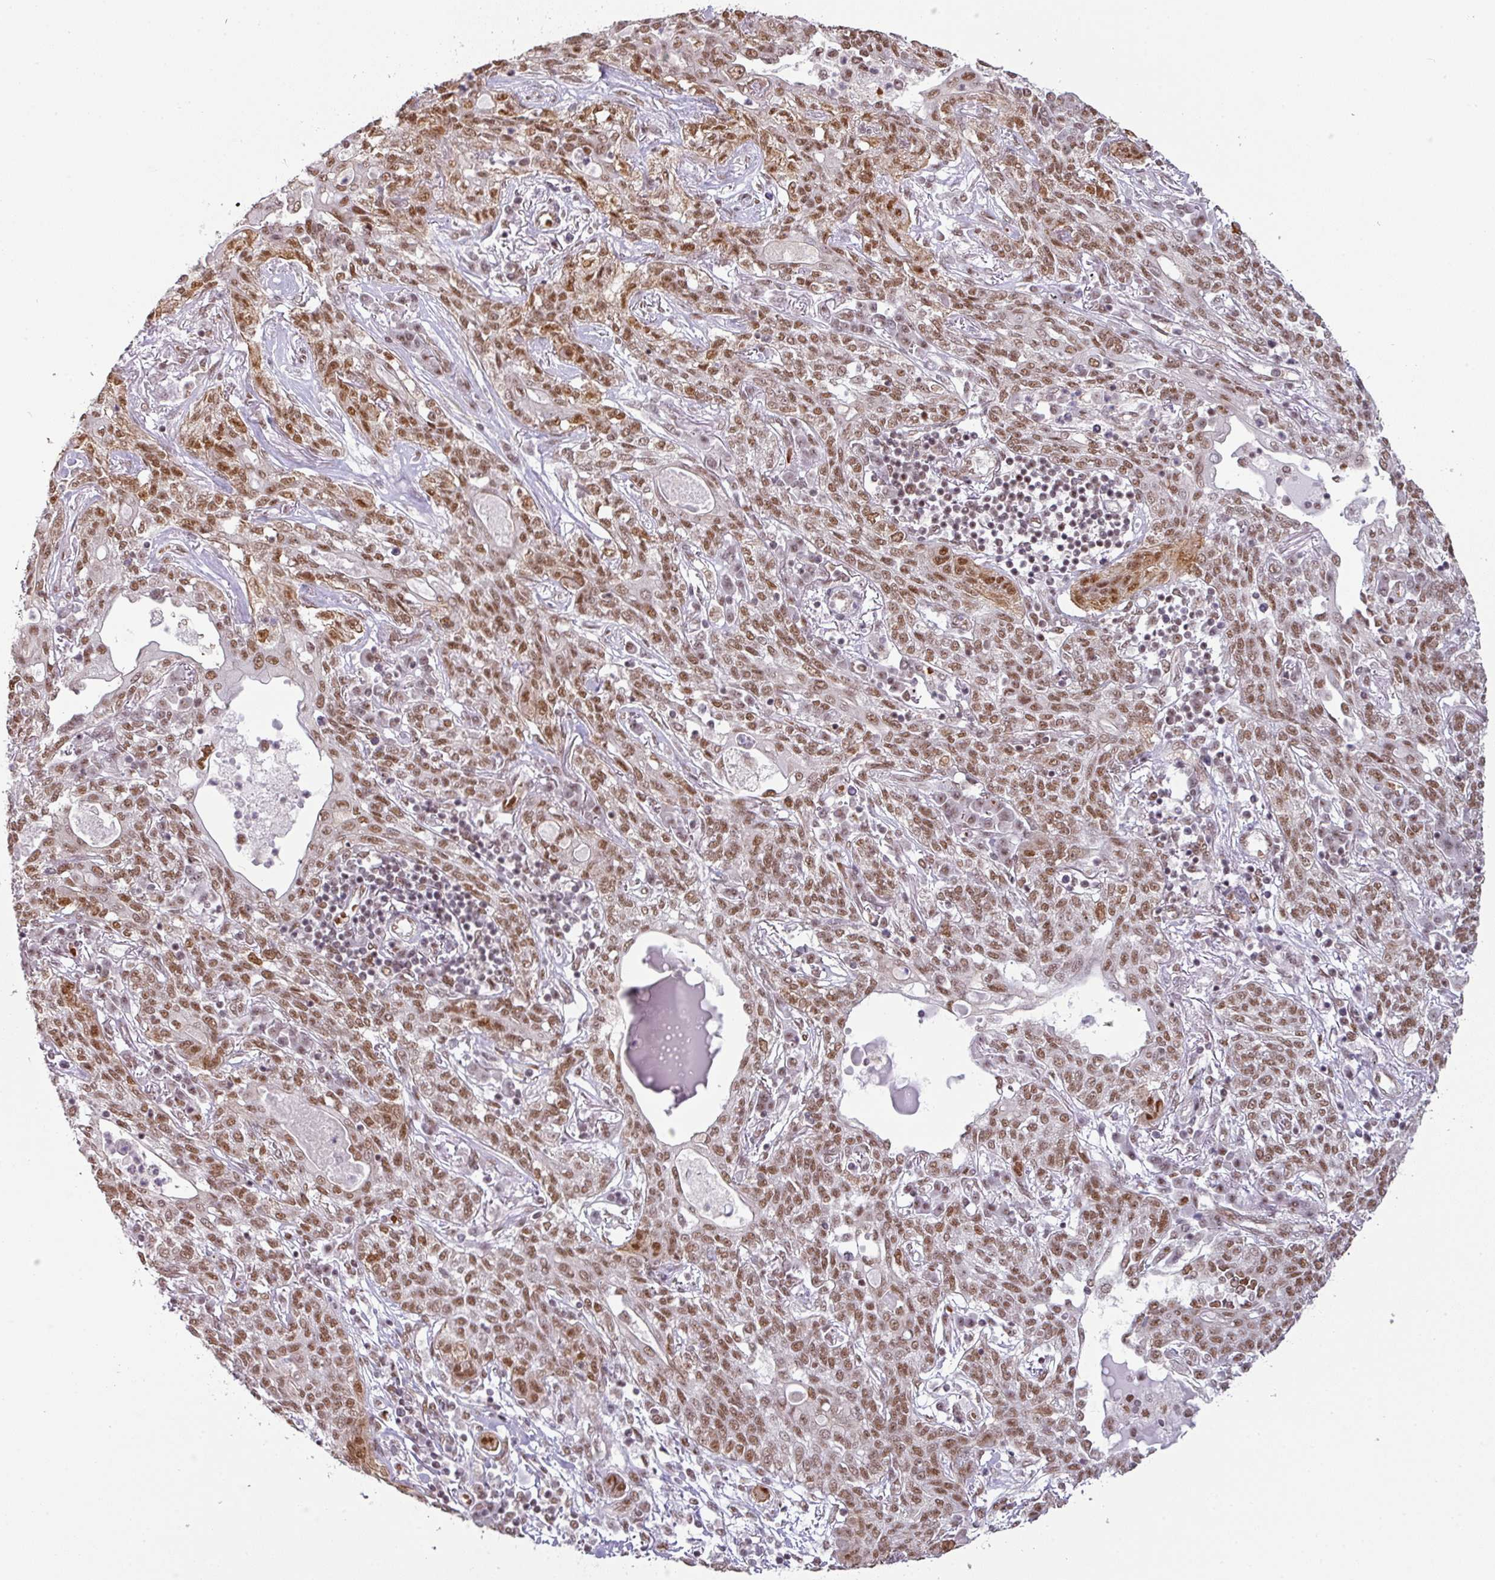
{"staining": {"intensity": "moderate", "quantity": ">75%", "location": "nuclear"}, "tissue": "lung cancer", "cell_type": "Tumor cells", "image_type": "cancer", "snomed": [{"axis": "morphology", "description": "Squamous cell carcinoma, NOS"}, {"axis": "topography", "description": "Lung"}], "caption": "High-power microscopy captured an immunohistochemistry (IHC) micrograph of lung cancer, revealing moderate nuclear positivity in approximately >75% of tumor cells. (DAB (3,3'-diaminobenzidine) IHC, brown staining for protein, blue staining for nuclei).", "gene": "NCOA5", "patient": {"sex": "female", "age": 70}}